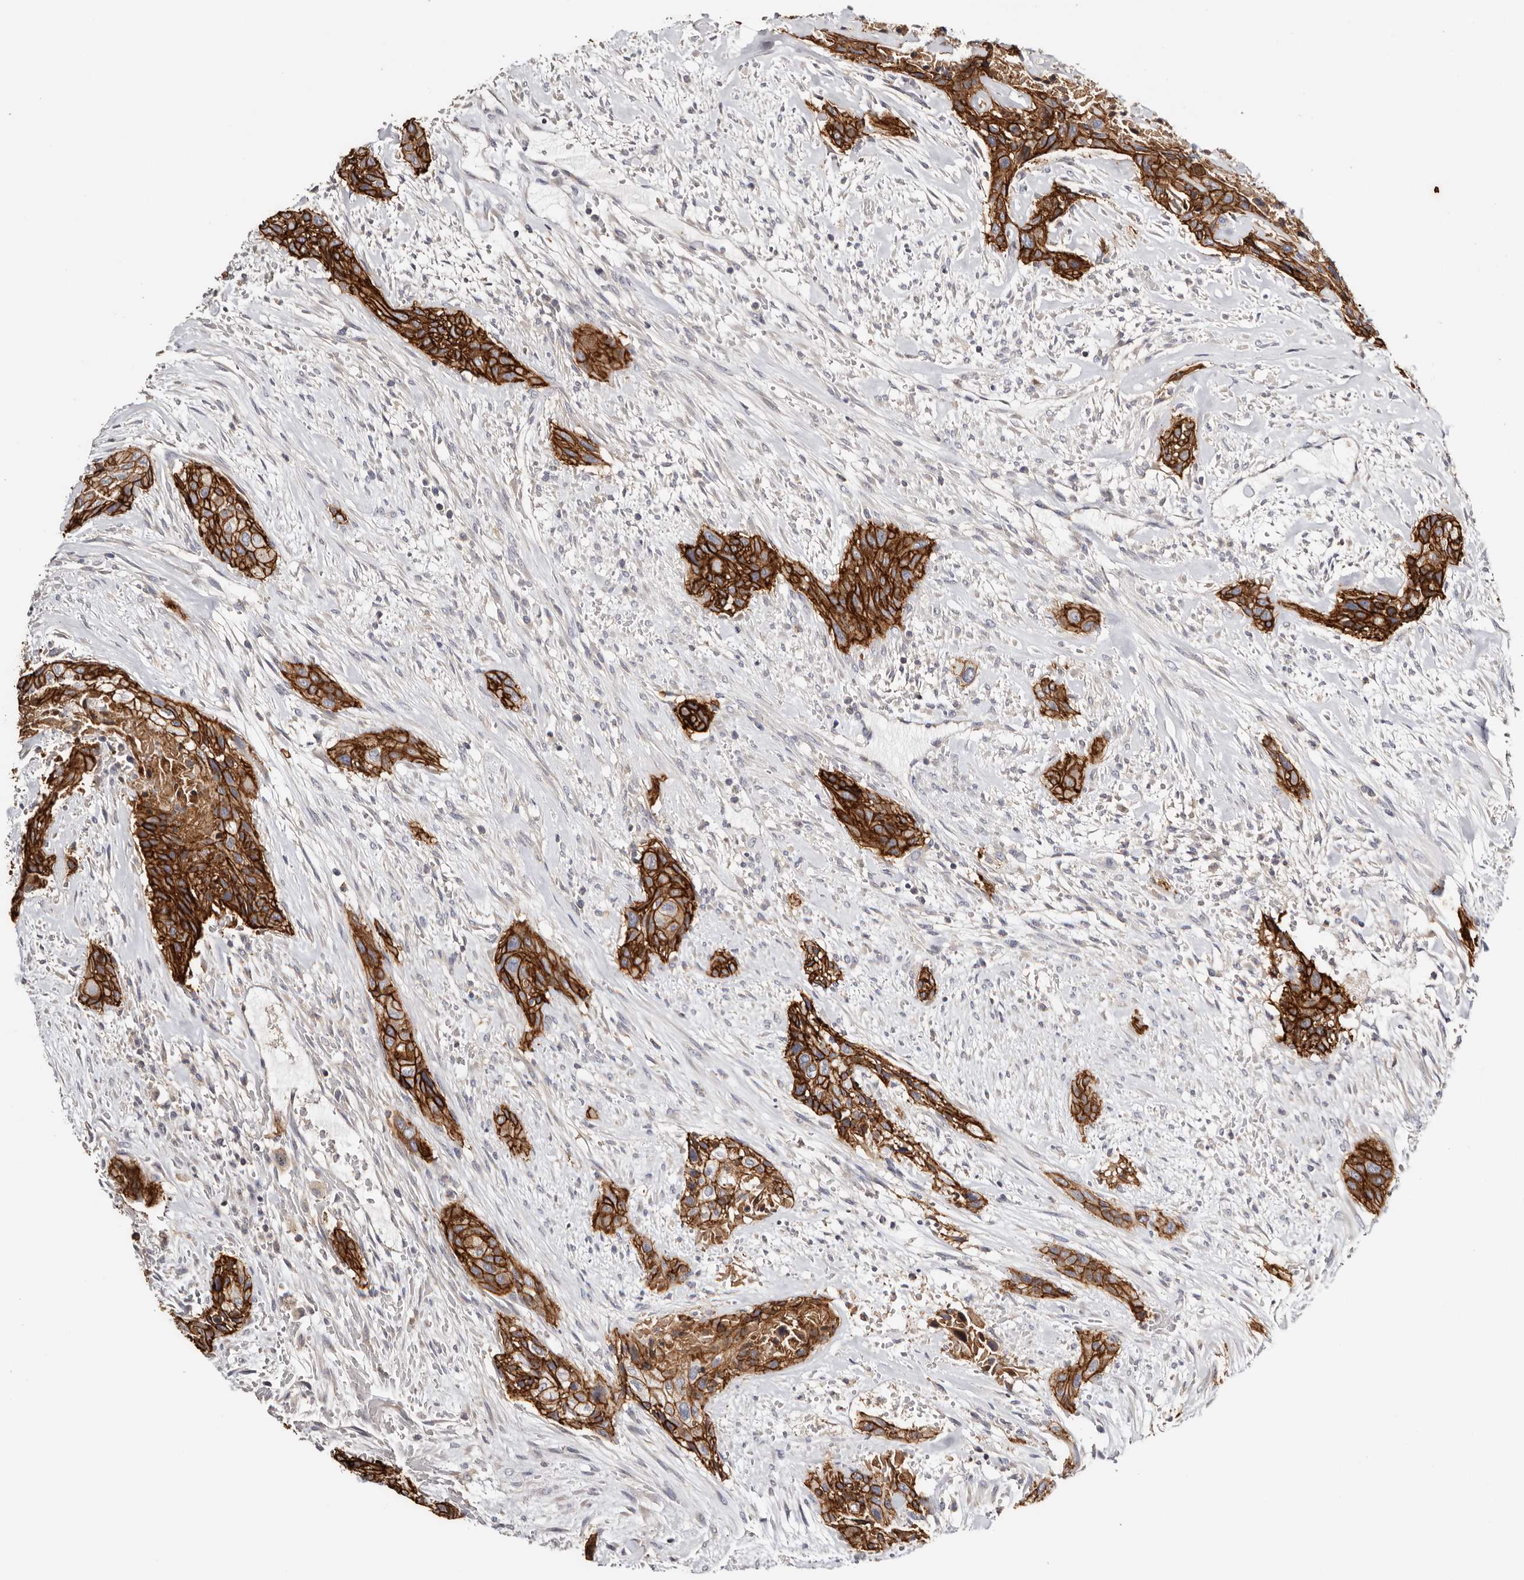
{"staining": {"intensity": "strong", "quantity": ">75%", "location": "cytoplasmic/membranous"}, "tissue": "urothelial cancer", "cell_type": "Tumor cells", "image_type": "cancer", "snomed": [{"axis": "morphology", "description": "Urothelial carcinoma, High grade"}, {"axis": "topography", "description": "Urinary bladder"}], "caption": "Immunohistochemical staining of human urothelial cancer displays strong cytoplasmic/membranous protein expression in approximately >75% of tumor cells.", "gene": "S100A14", "patient": {"sex": "male", "age": 35}}